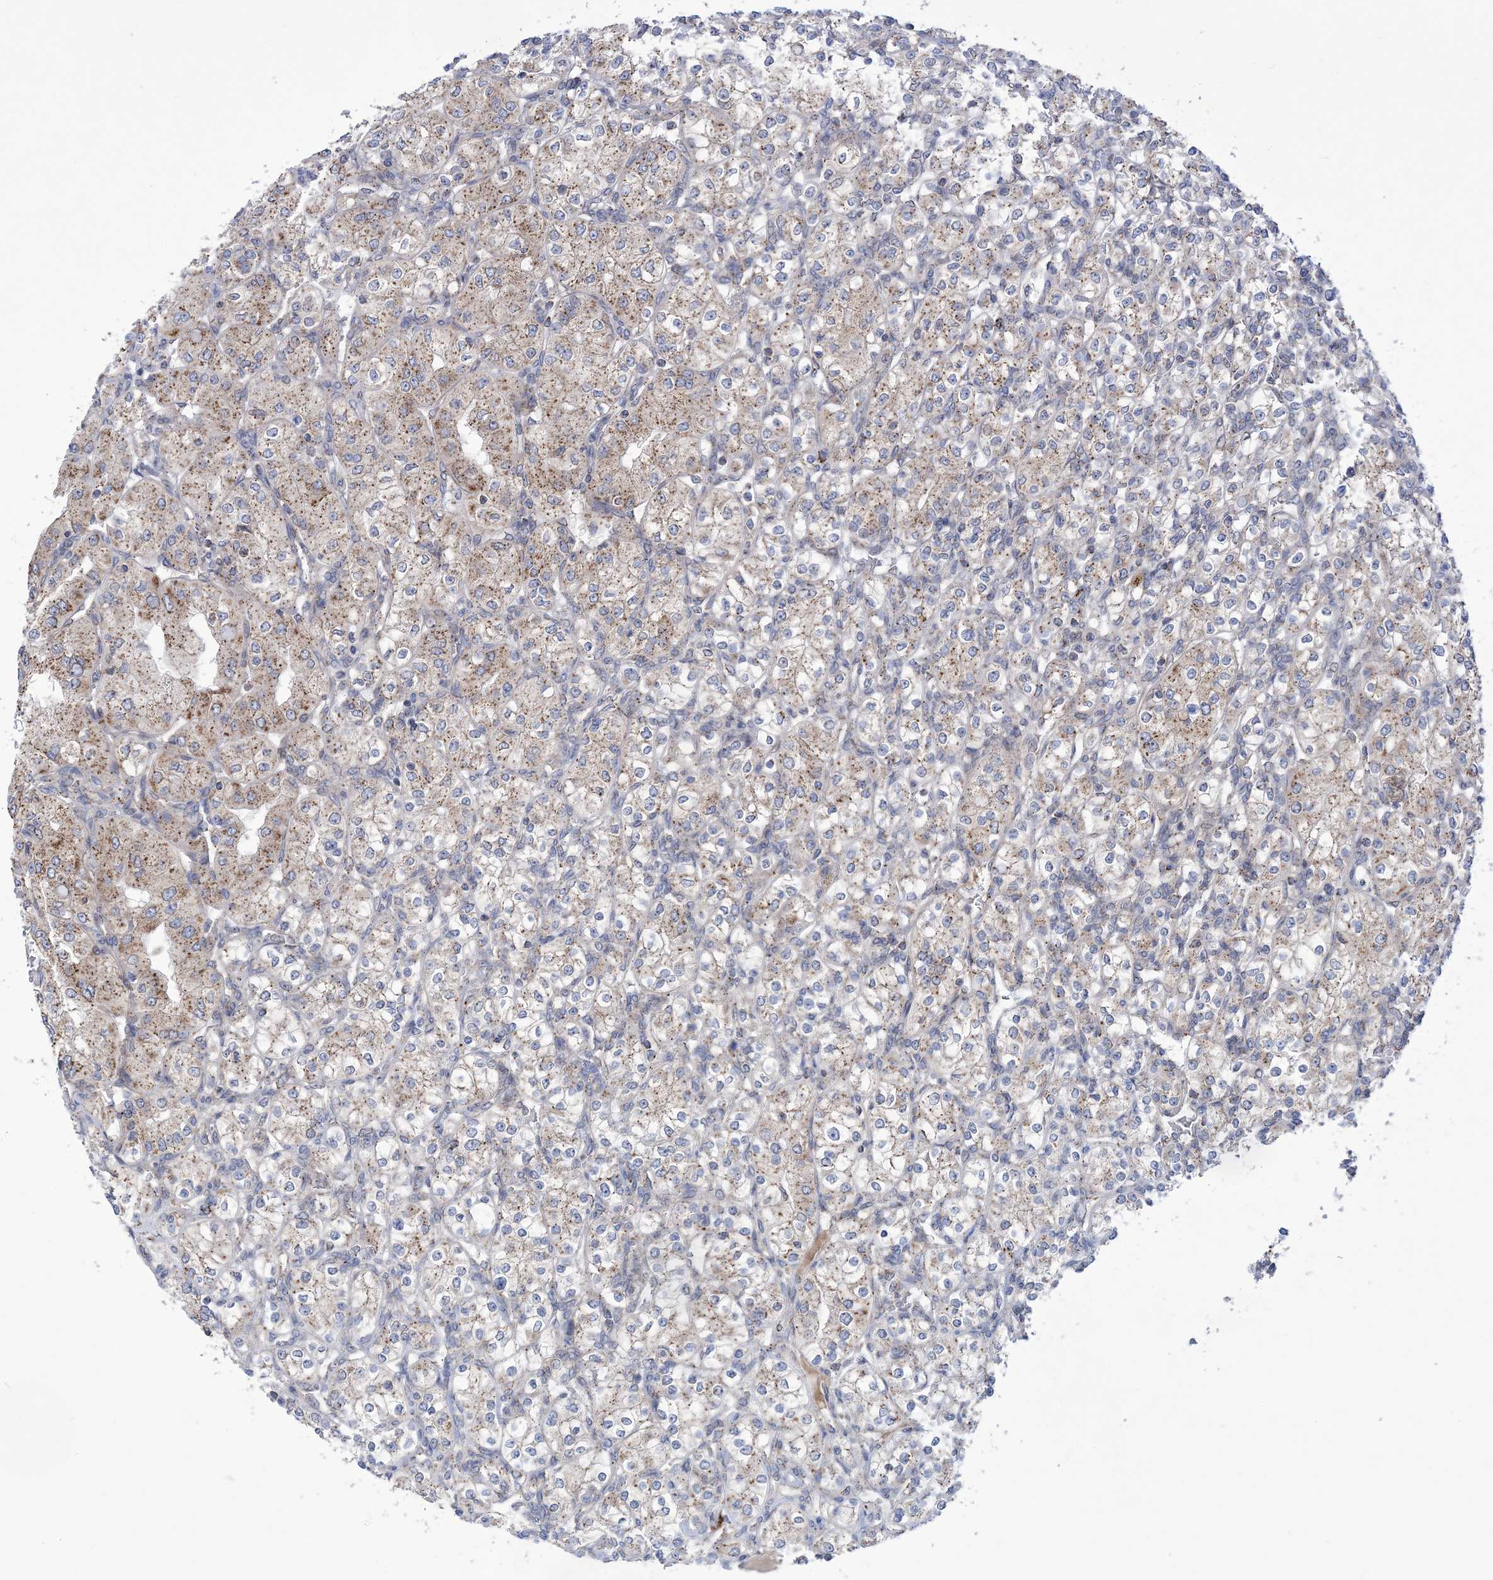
{"staining": {"intensity": "weak", "quantity": "25%-75%", "location": "cytoplasmic/membranous"}, "tissue": "renal cancer", "cell_type": "Tumor cells", "image_type": "cancer", "snomed": [{"axis": "morphology", "description": "Adenocarcinoma, NOS"}, {"axis": "topography", "description": "Kidney"}], "caption": "There is low levels of weak cytoplasmic/membranous staining in tumor cells of renal adenocarcinoma, as demonstrated by immunohistochemical staining (brown color).", "gene": "COPB2", "patient": {"sex": "male", "age": 77}}